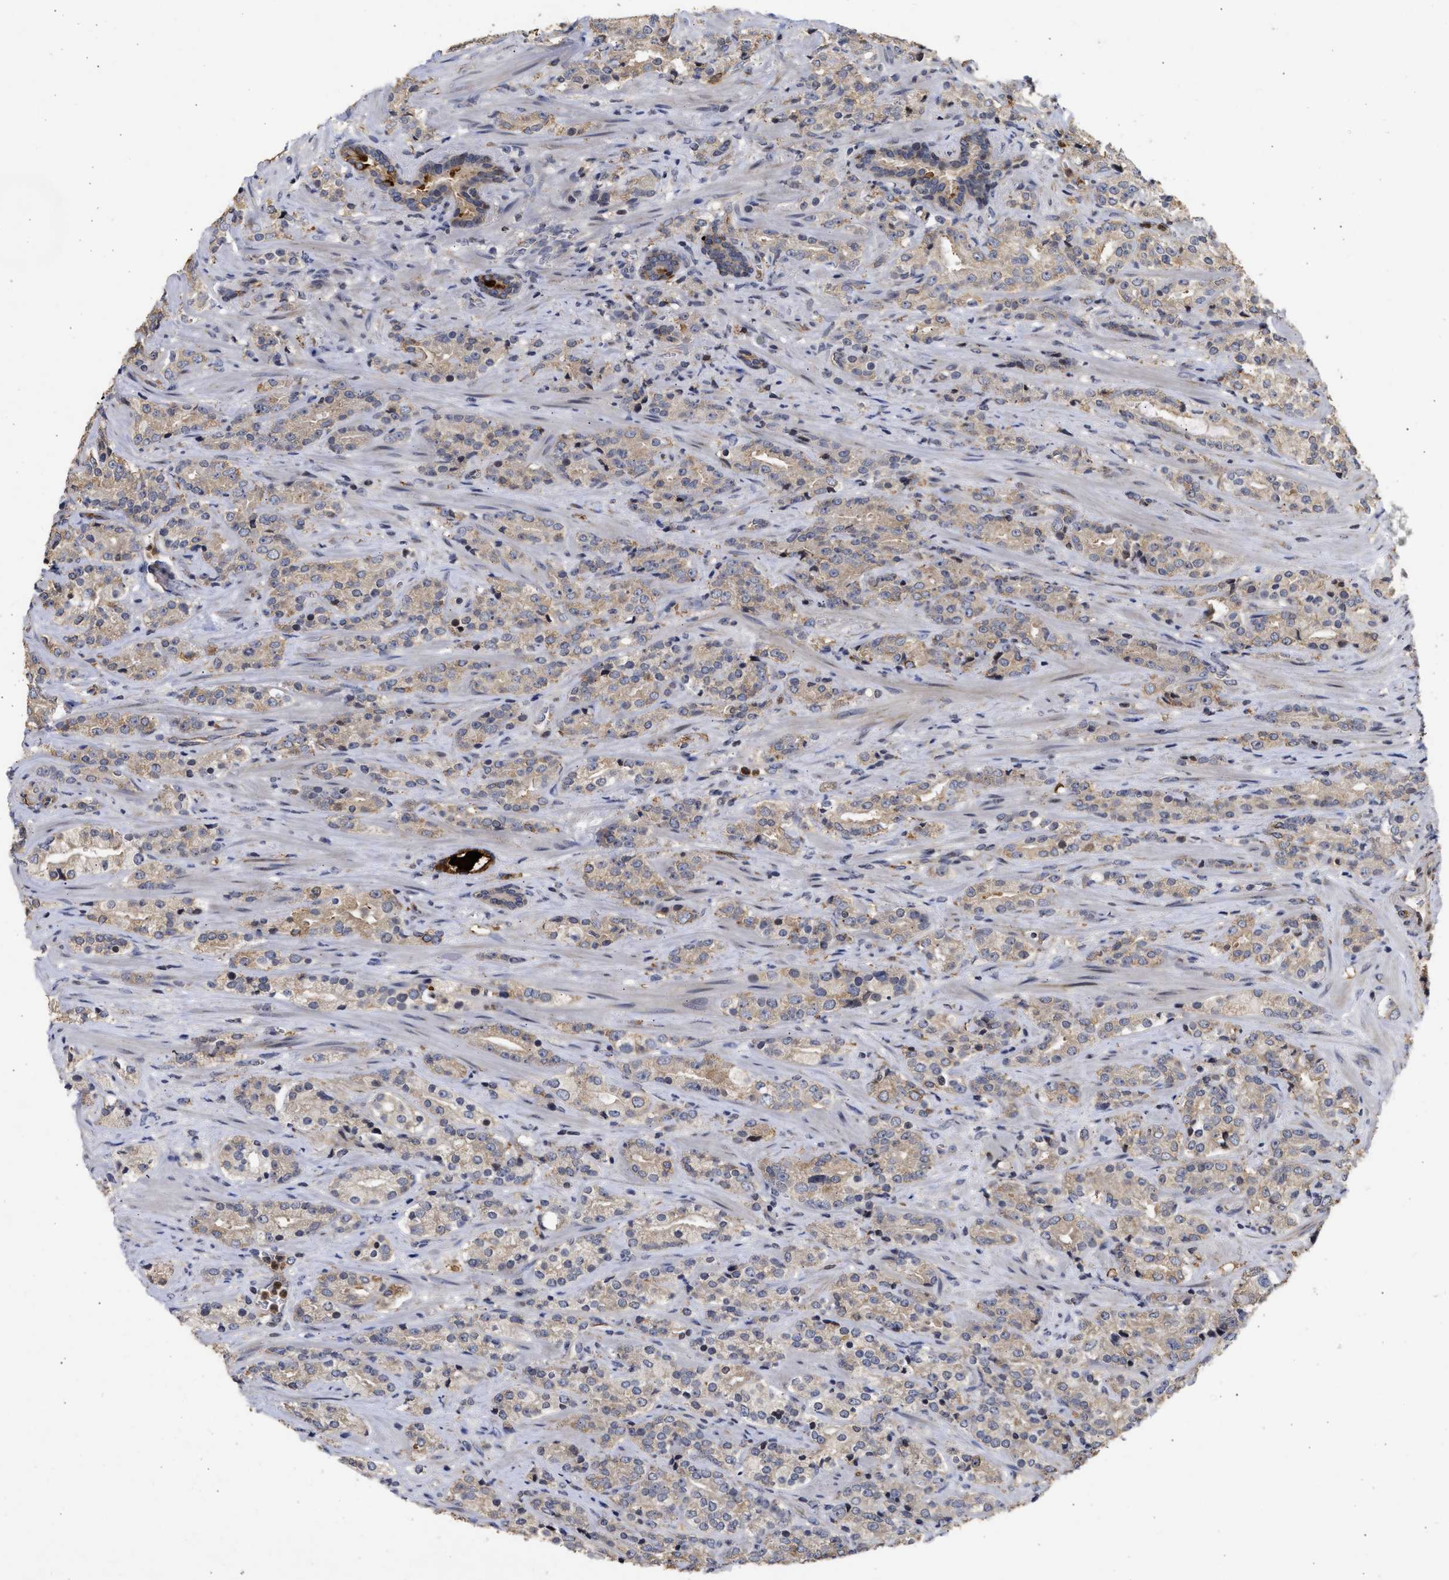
{"staining": {"intensity": "weak", "quantity": "25%-75%", "location": "cytoplasmic/membranous"}, "tissue": "prostate cancer", "cell_type": "Tumor cells", "image_type": "cancer", "snomed": [{"axis": "morphology", "description": "Adenocarcinoma, High grade"}, {"axis": "topography", "description": "Prostate"}], "caption": "Brown immunohistochemical staining in prostate adenocarcinoma (high-grade) shows weak cytoplasmic/membranous staining in about 25%-75% of tumor cells.", "gene": "ENSG00000142539", "patient": {"sex": "male", "age": 71}}